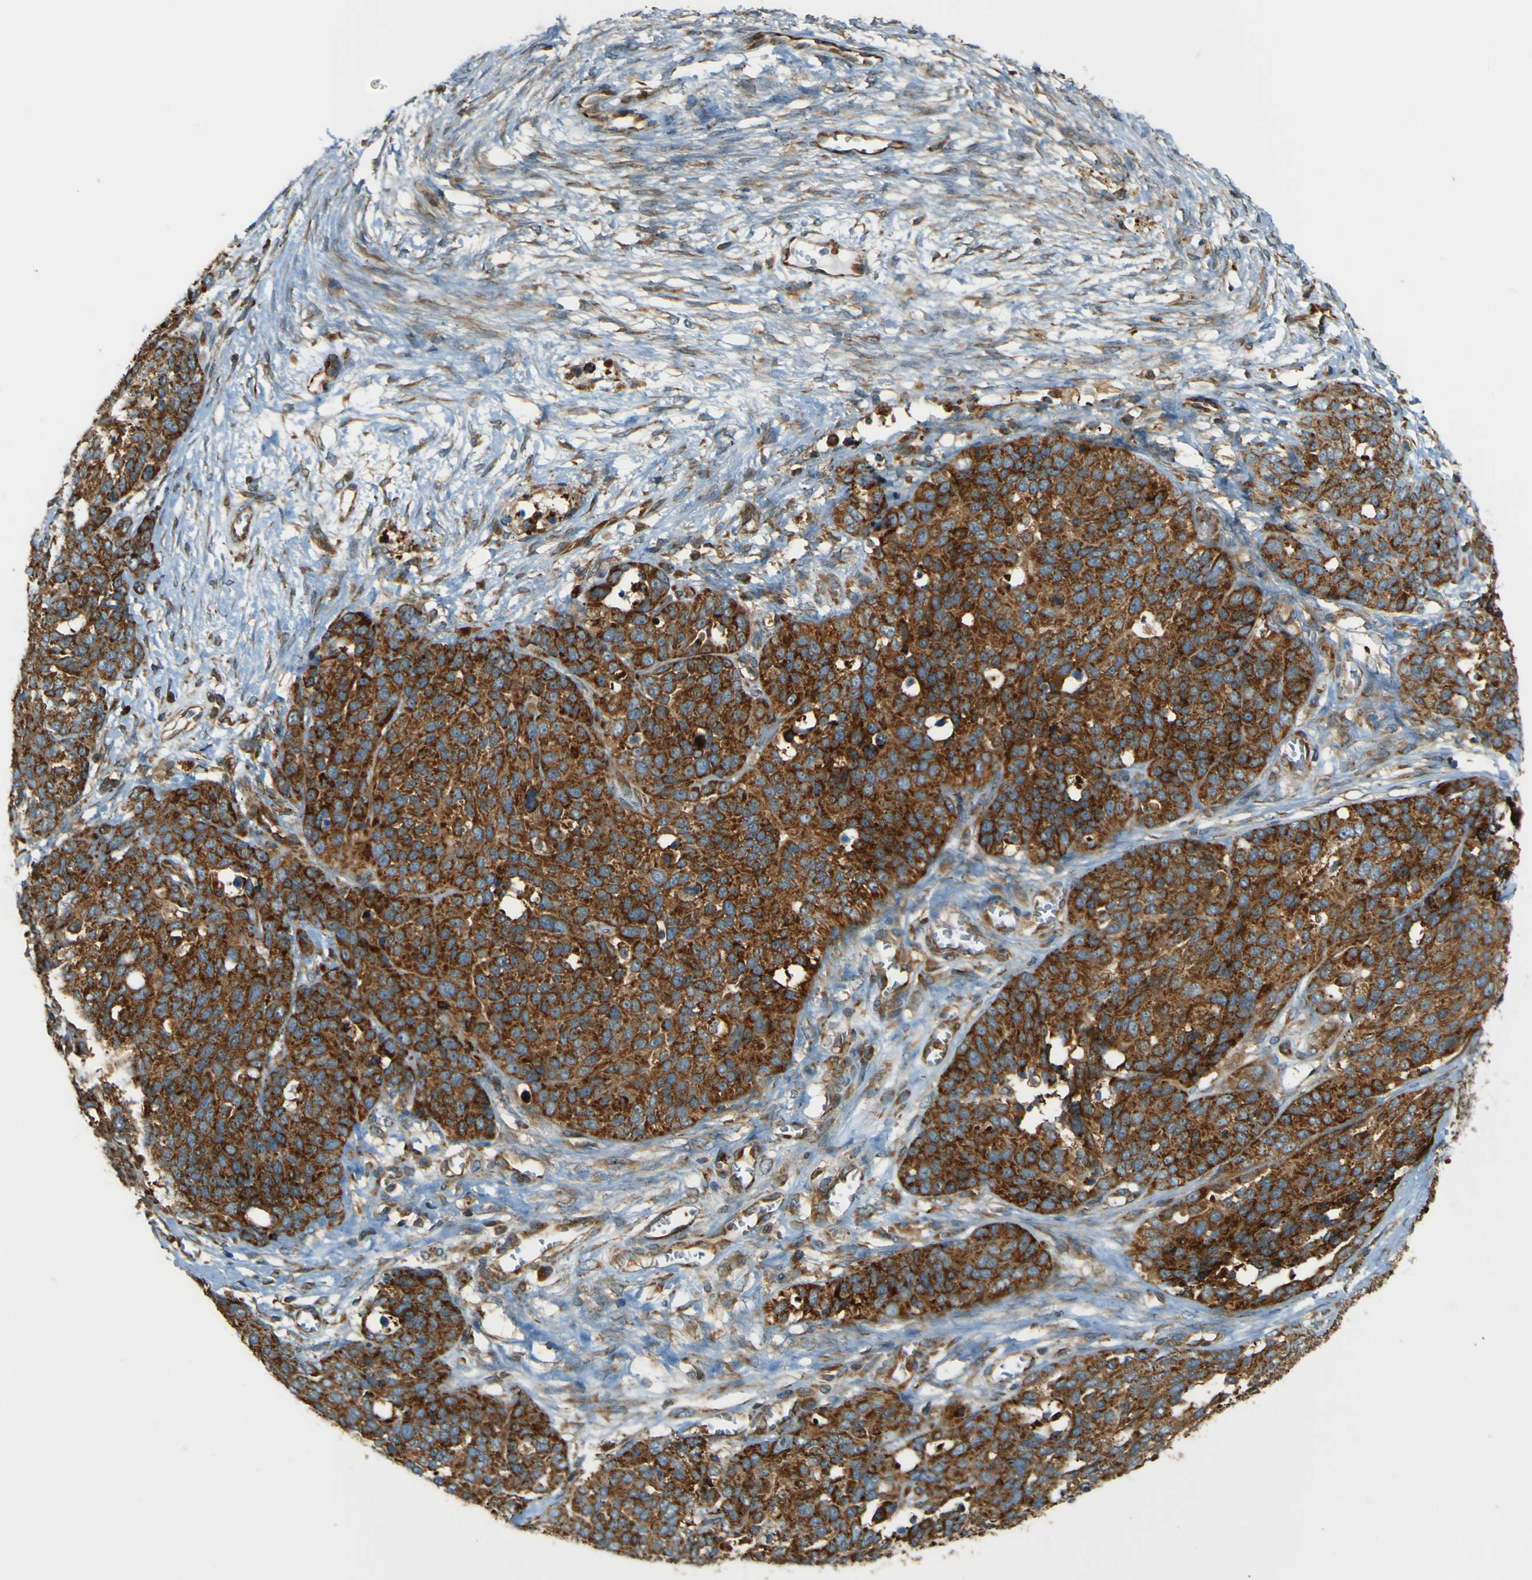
{"staining": {"intensity": "strong", "quantity": ">75%", "location": "cytoplasmic/membranous"}, "tissue": "ovarian cancer", "cell_type": "Tumor cells", "image_type": "cancer", "snomed": [{"axis": "morphology", "description": "Cystadenocarcinoma, serous, NOS"}, {"axis": "topography", "description": "Ovary"}], "caption": "Immunohistochemical staining of serous cystadenocarcinoma (ovarian) displays high levels of strong cytoplasmic/membranous protein staining in approximately >75% of tumor cells.", "gene": "DNAJC5", "patient": {"sex": "female", "age": 44}}